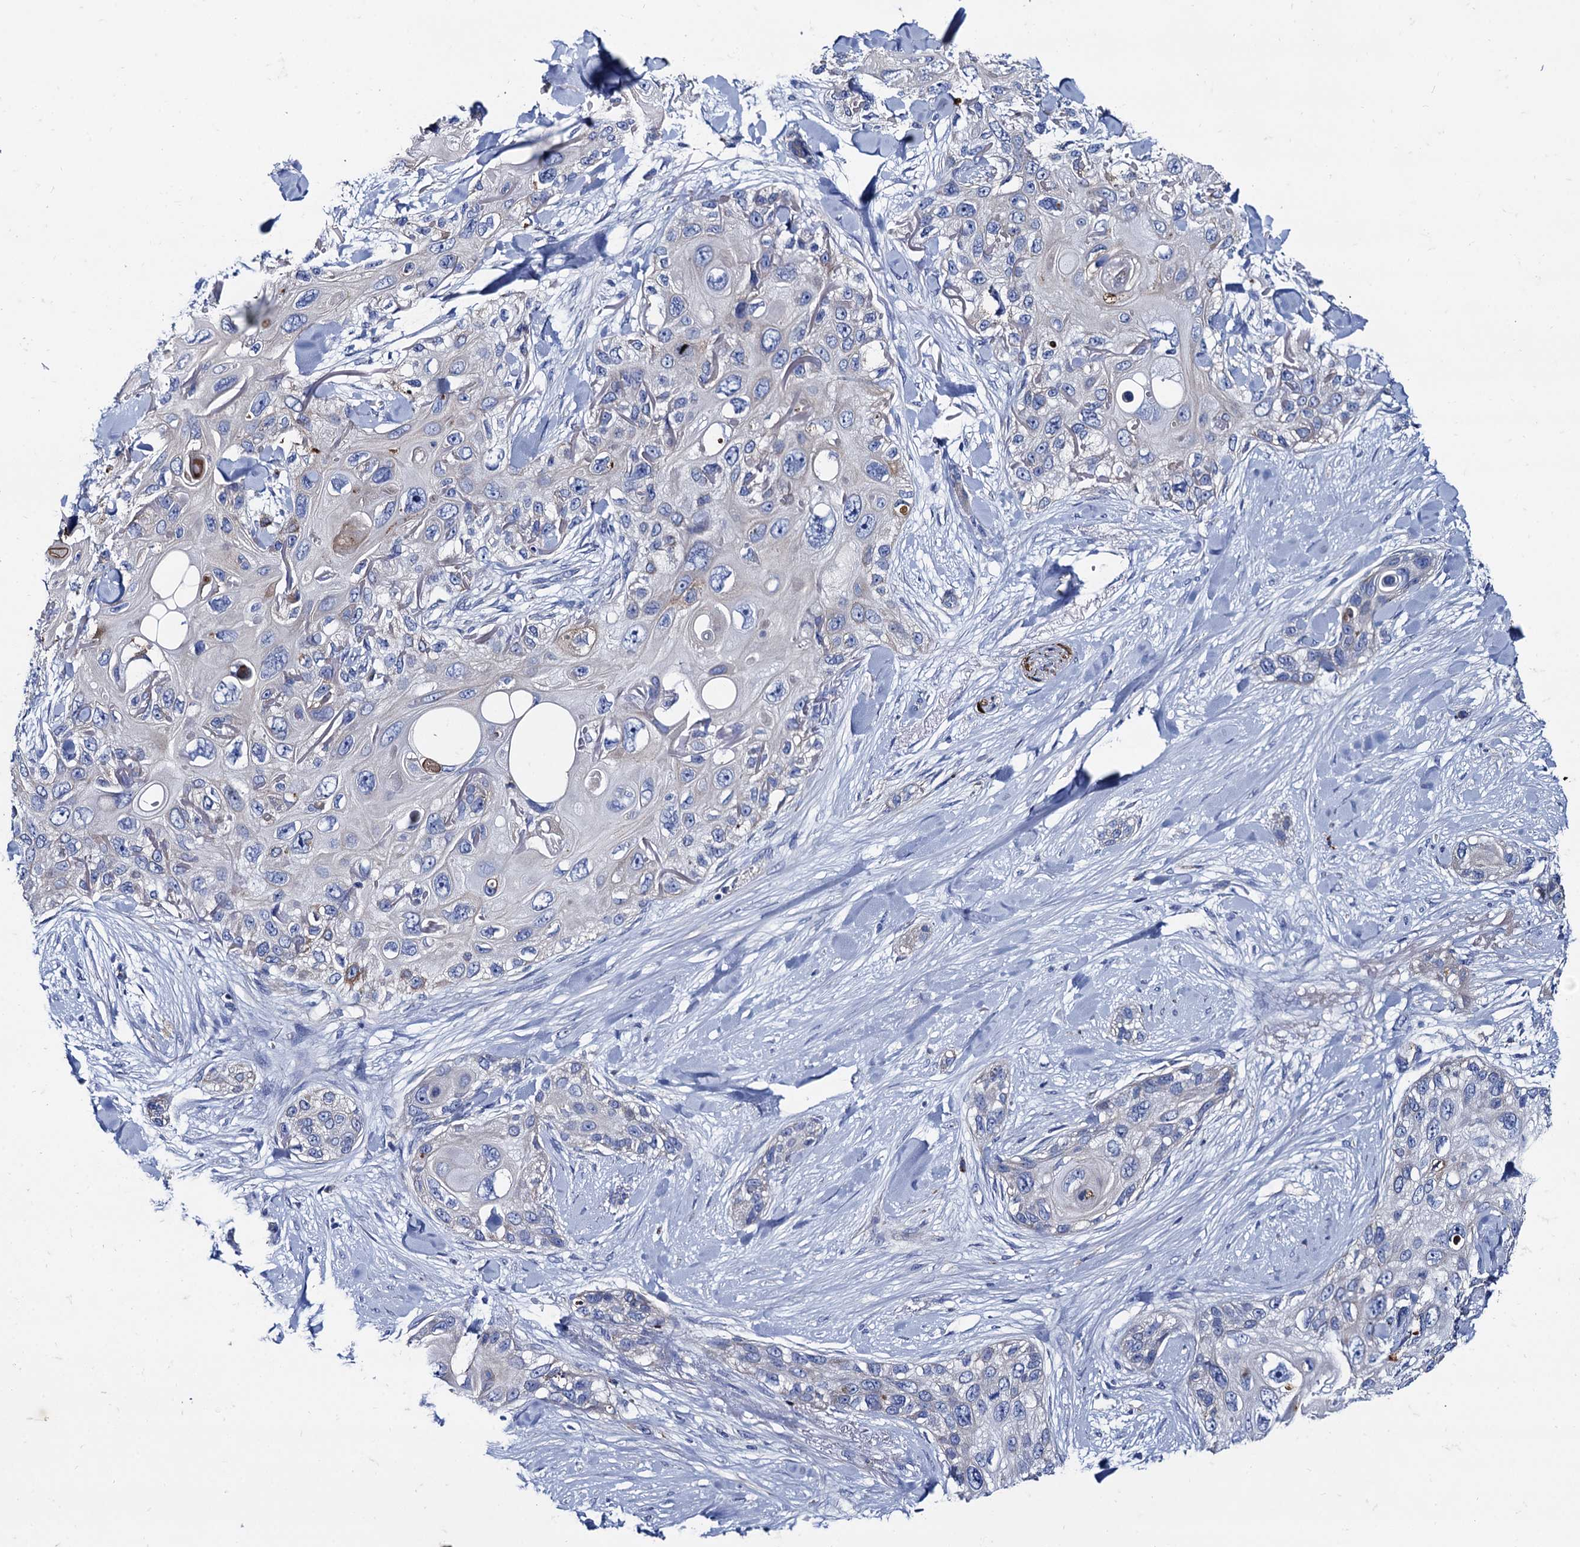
{"staining": {"intensity": "negative", "quantity": "none", "location": "none"}, "tissue": "skin cancer", "cell_type": "Tumor cells", "image_type": "cancer", "snomed": [{"axis": "morphology", "description": "Normal tissue, NOS"}, {"axis": "morphology", "description": "Squamous cell carcinoma, NOS"}, {"axis": "topography", "description": "Skin"}], "caption": "Tumor cells show no significant protein staining in squamous cell carcinoma (skin).", "gene": "APOD", "patient": {"sex": "male", "age": 72}}